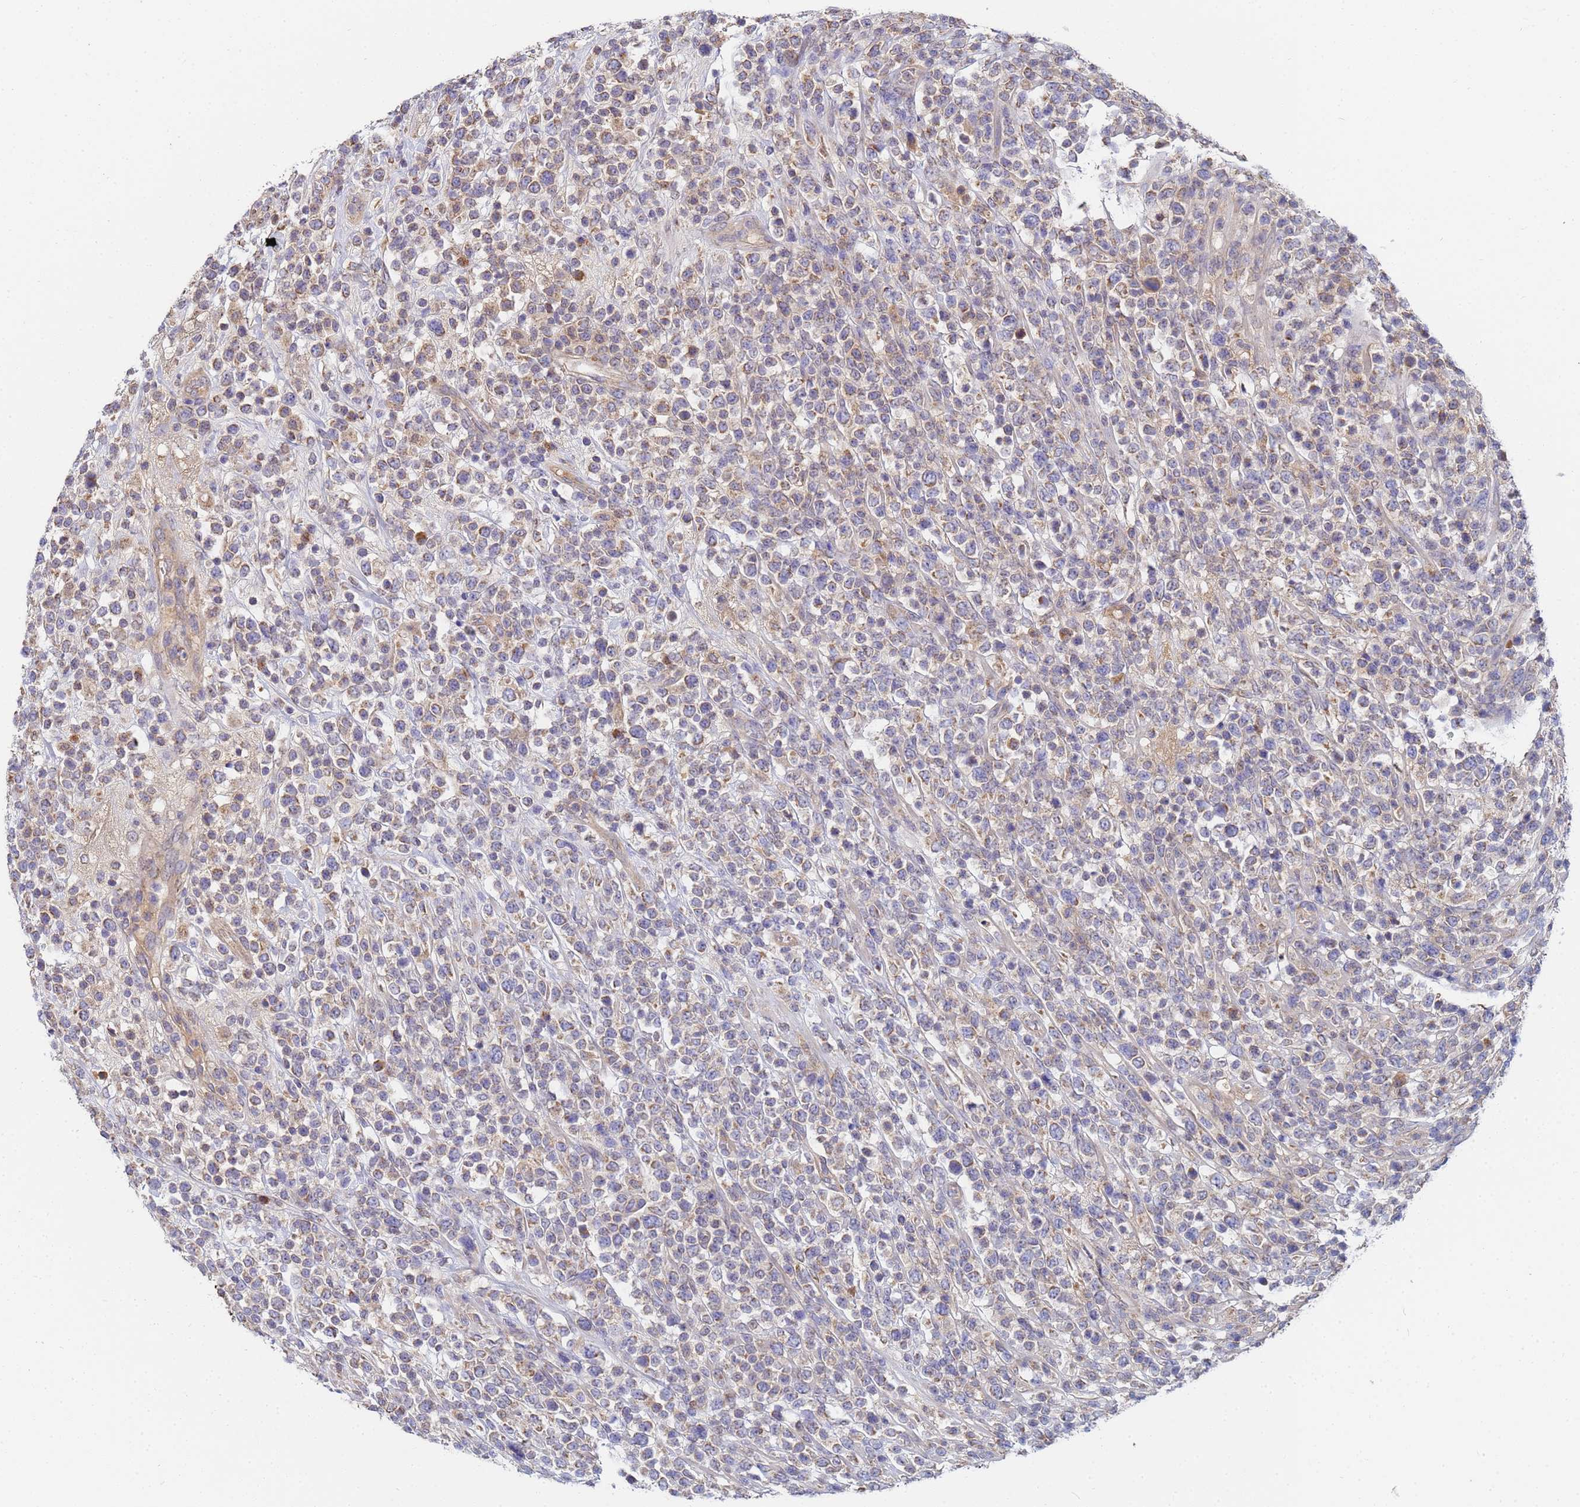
{"staining": {"intensity": "weak", "quantity": "25%-75%", "location": "cytoplasmic/membranous"}, "tissue": "lymphoma", "cell_type": "Tumor cells", "image_type": "cancer", "snomed": [{"axis": "morphology", "description": "Malignant lymphoma, non-Hodgkin's type, High grade"}, {"axis": "topography", "description": "Colon"}], "caption": "Protein staining displays weak cytoplasmic/membranous positivity in approximately 25%-75% of tumor cells in high-grade malignant lymphoma, non-Hodgkin's type. (DAB (3,3'-diaminobenzidine) IHC with brightfield microscopy, high magnification).", "gene": "C5orf34", "patient": {"sex": "female", "age": 53}}